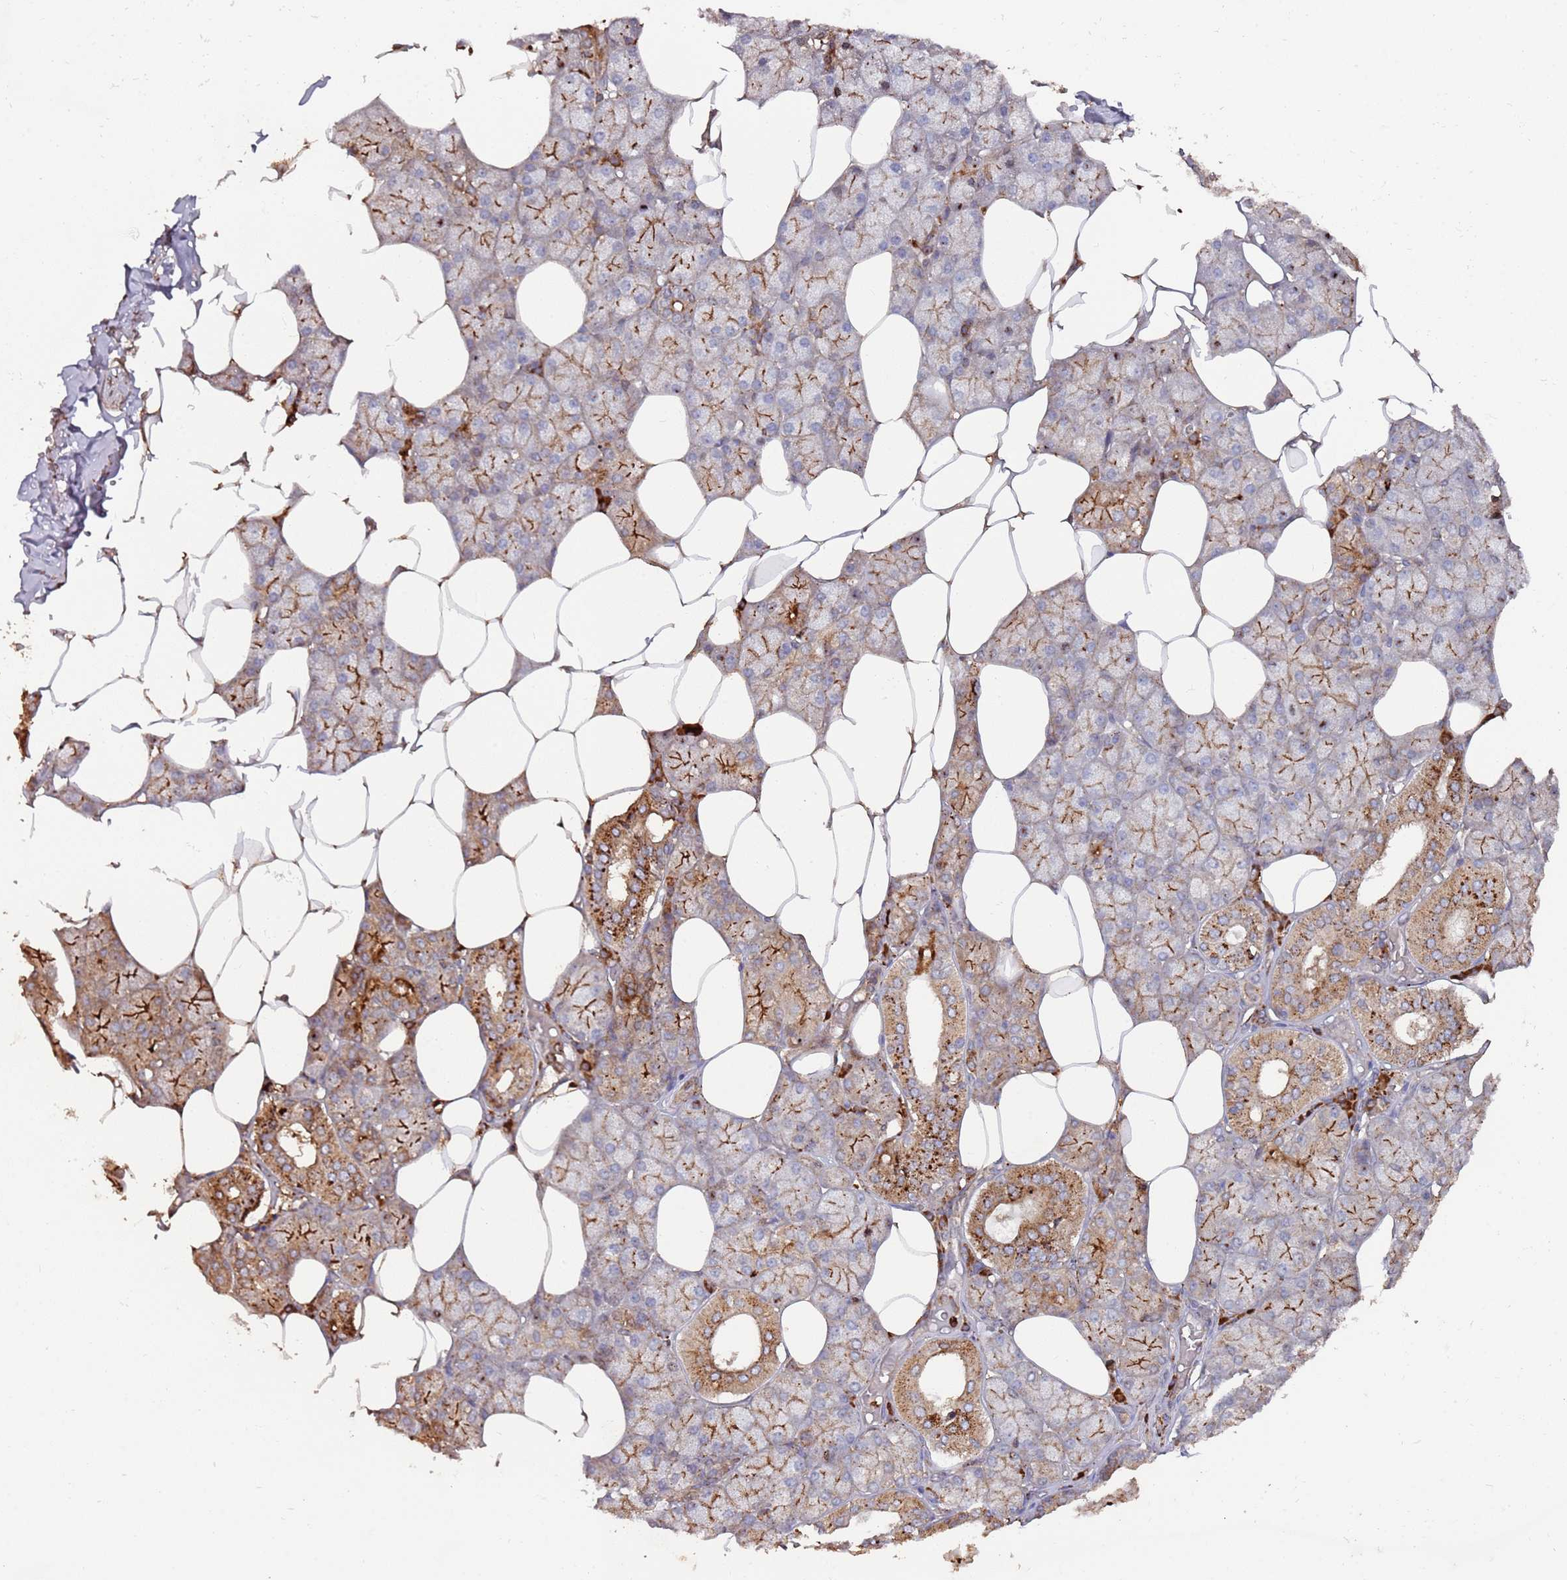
{"staining": {"intensity": "strong", "quantity": "25%-75%", "location": "cytoplasmic/membranous"}, "tissue": "salivary gland", "cell_type": "Glandular cells", "image_type": "normal", "snomed": [{"axis": "morphology", "description": "Normal tissue, NOS"}, {"axis": "topography", "description": "Salivary gland"}], "caption": "The histopathology image demonstrates staining of unremarkable salivary gland, revealing strong cytoplasmic/membranous protein expression (brown color) within glandular cells. (Brightfield microscopy of DAB IHC at high magnification).", "gene": "LACC1", "patient": {"sex": "male", "age": 62}}